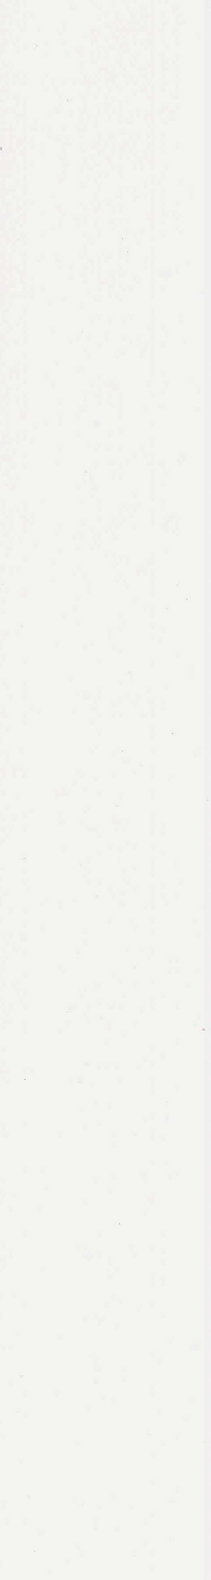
{"staining": {"intensity": "strong", "quantity": "<25%", "location": "cytoplasmic/membranous"}, "tissue": "prostate cancer", "cell_type": "Tumor cells", "image_type": "cancer", "snomed": [{"axis": "morphology", "description": "Adenocarcinoma, Medium grade"}, {"axis": "topography", "description": "Prostate"}], "caption": "The micrograph displays immunohistochemical staining of prostate adenocarcinoma (medium-grade). There is strong cytoplasmic/membranous expression is present in approximately <25% of tumor cells.", "gene": "VIM", "patient": {"sex": "male", "age": 68}}